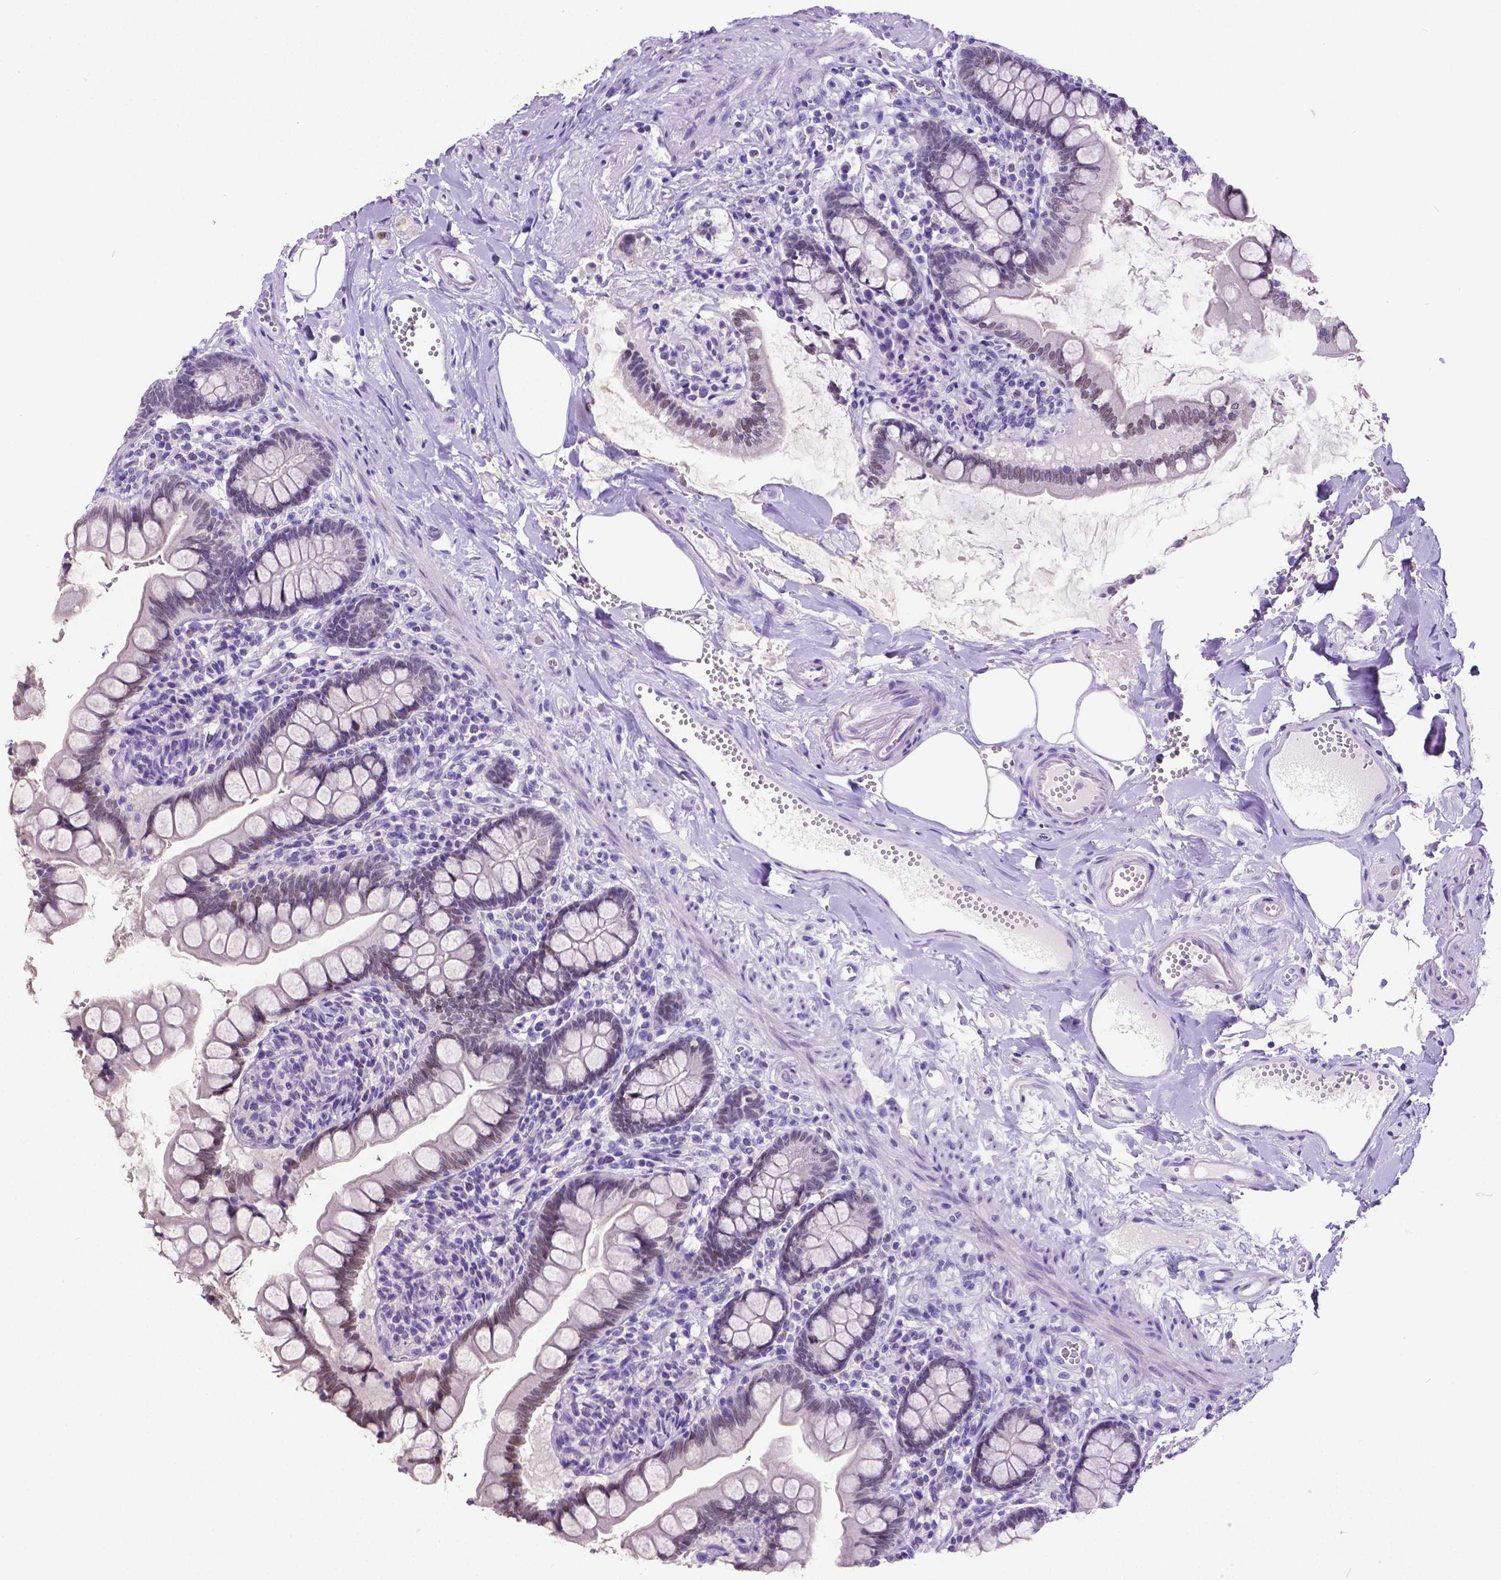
{"staining": {"intensity": "weak", "quantity": "25%-75%", "location": "nuclear"}, "tissue": "small intestine", "cell_type": "Glandular cells", "image_type": "normal", "snomed": [{"axis": "morphology", "description": "Normal tissue, NOS"}, {"axis": "topography", "description": "Small intestine"}], "caption": "Glandular cells display low levels of weak nuclear expression in about 25%-75% of cells in normal human small intestine.", "gene": "SATB2", "patient": {"sex": "female", "age": 56}}